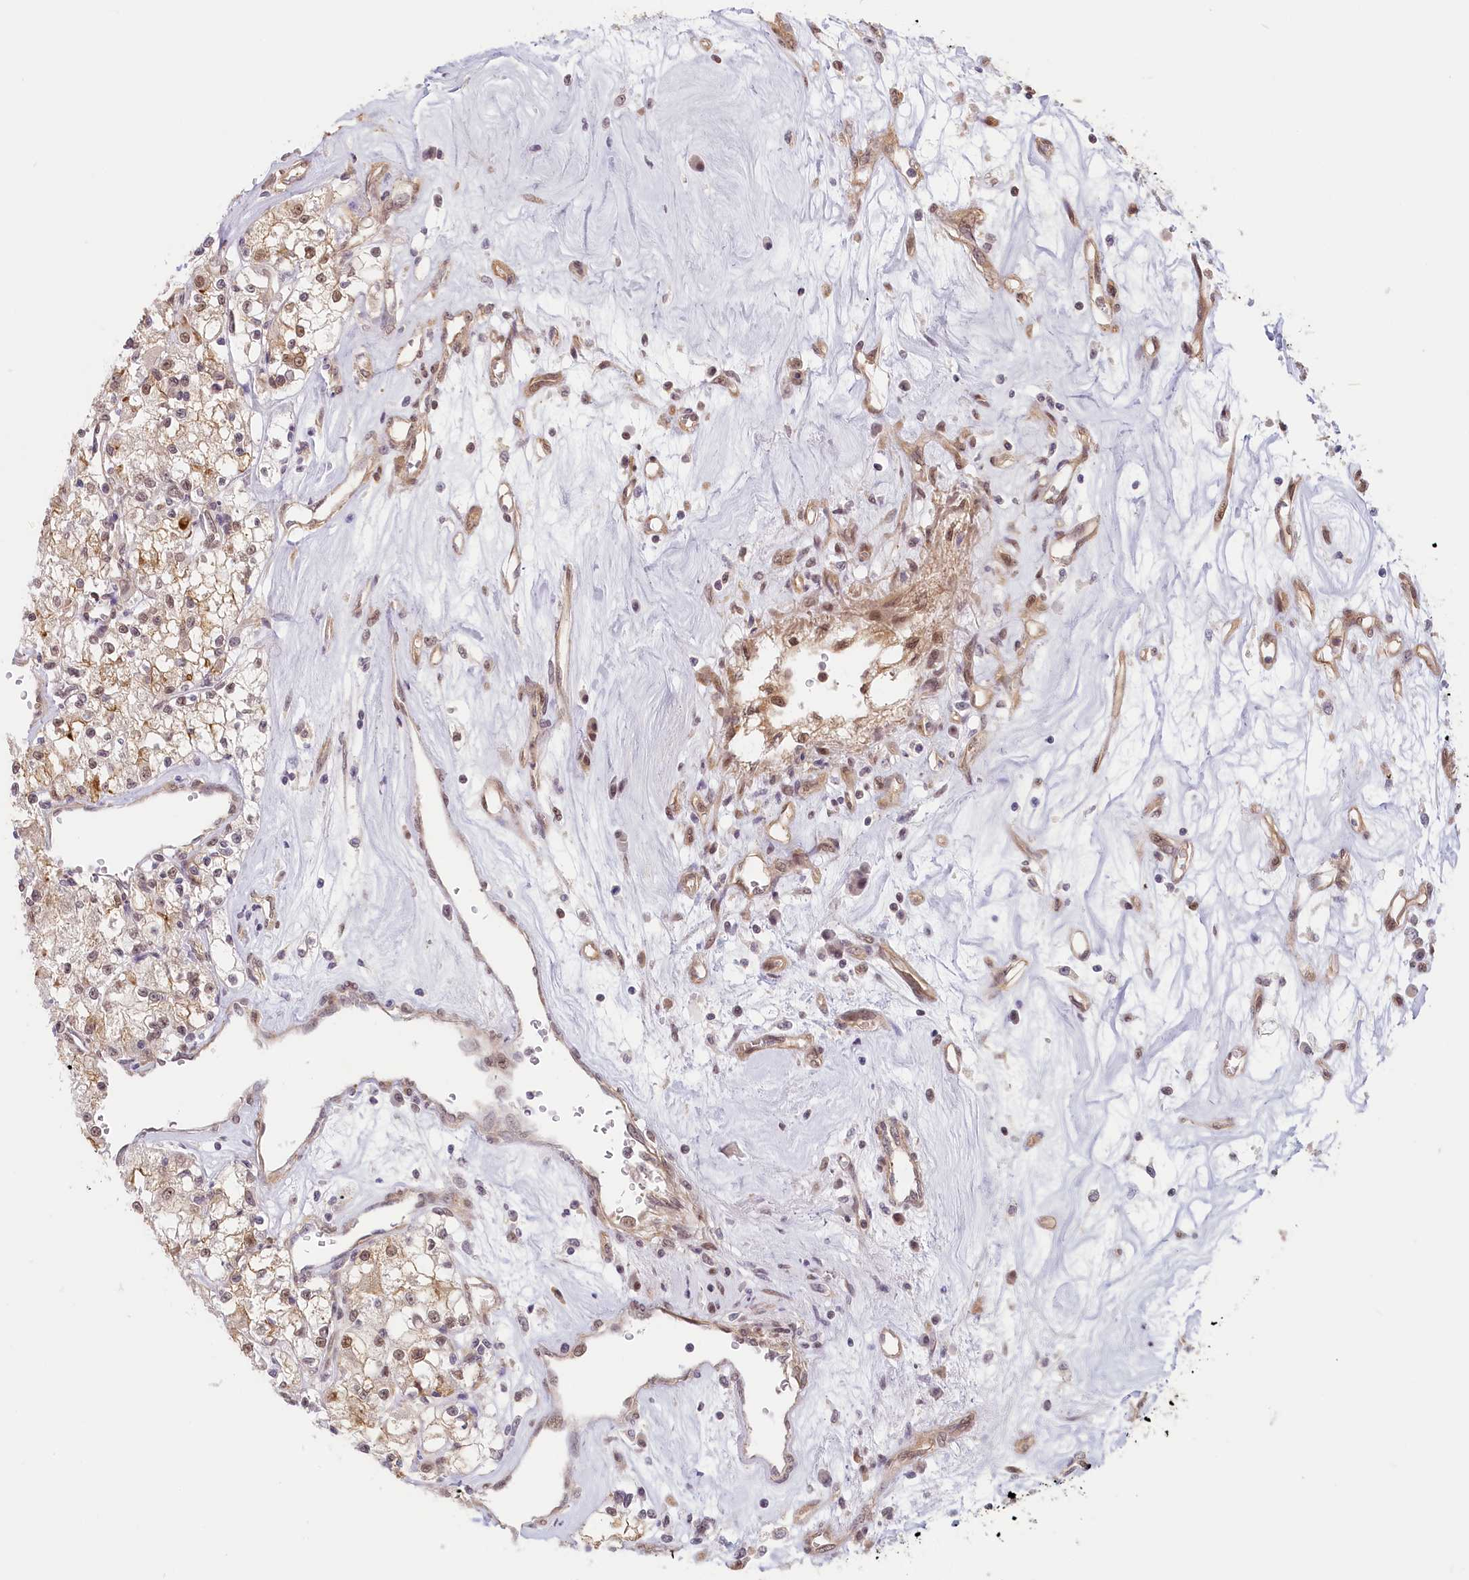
{"staining": {"intensity": "moderate", "quantity": "25%-75%", "location": "nuclear"}, "tissue": "renal cancer", "cell_type": "Tumor cells", "image_type": "cancer", "snomed": [{"axis": "morphology", "description": "Adenocarcinoma, NOS"}, {"axis": "topography", "description": "Kidney"}], "caption": "Adenocarcinoma (renal) tissue exhibits moderate nuclear staining in approximately 25%-75% of tumor cells, visualized by immunohistochemistry. (IHC, brightfield microscopy, high magnification).", "gene": "C19orf44", "patient": {"sex": "female", "age": 59}}